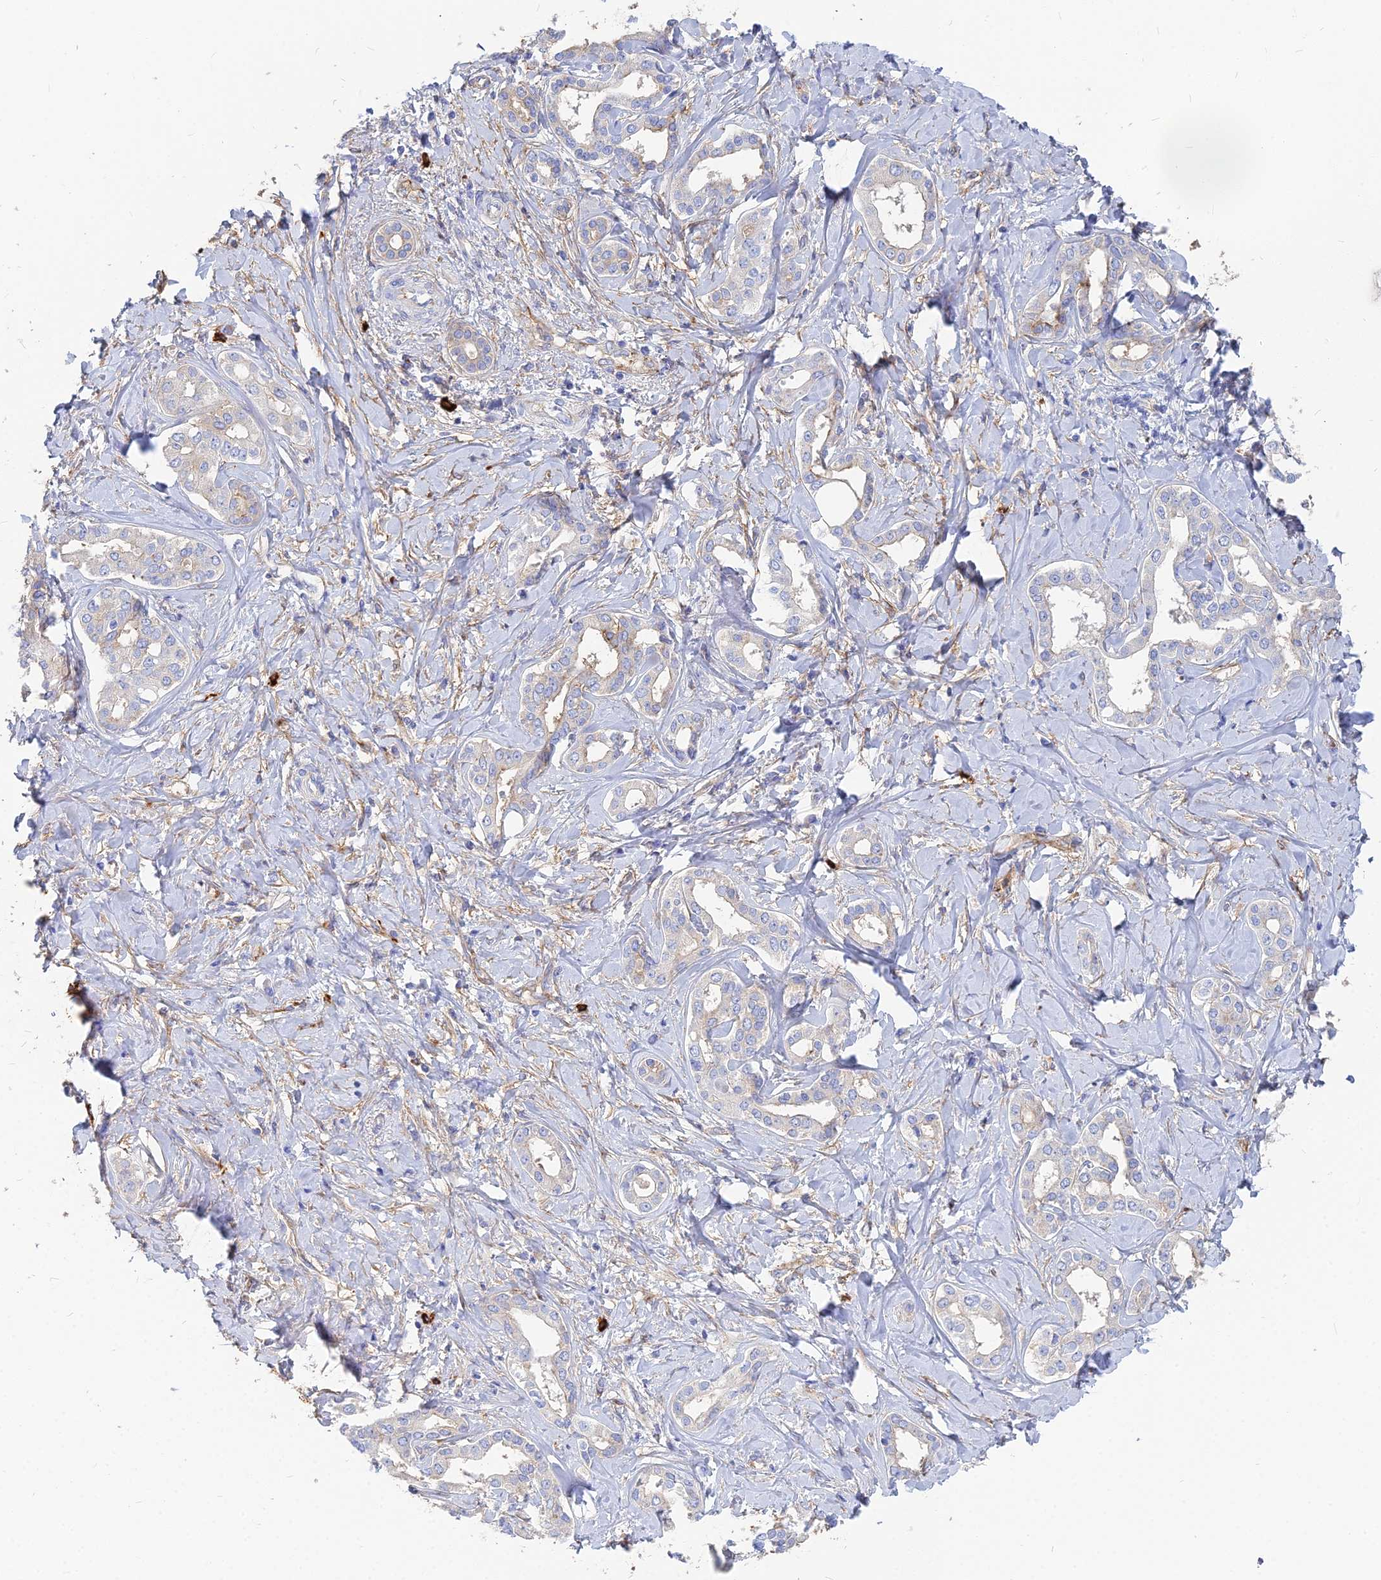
{"staining": {"intensity": "weak", "quantity": "<25%", "location": "cytoplasmic/membranous"}, "tissue": "liver cancer", "cell_type": "Tumor cells", "image_type": "cancer", "snomed": [{"axis": "morphology", "description": "Cholangiocarcinoma"}, {"axis": "topography", "description": "Liver"}], "caption": "Histopathology image shows no protein expression in tumor cells of cholangiocarcinoma (liver) tissue.", "gene": "VAT1", "patient": {"sex": "female", "age": 77}}